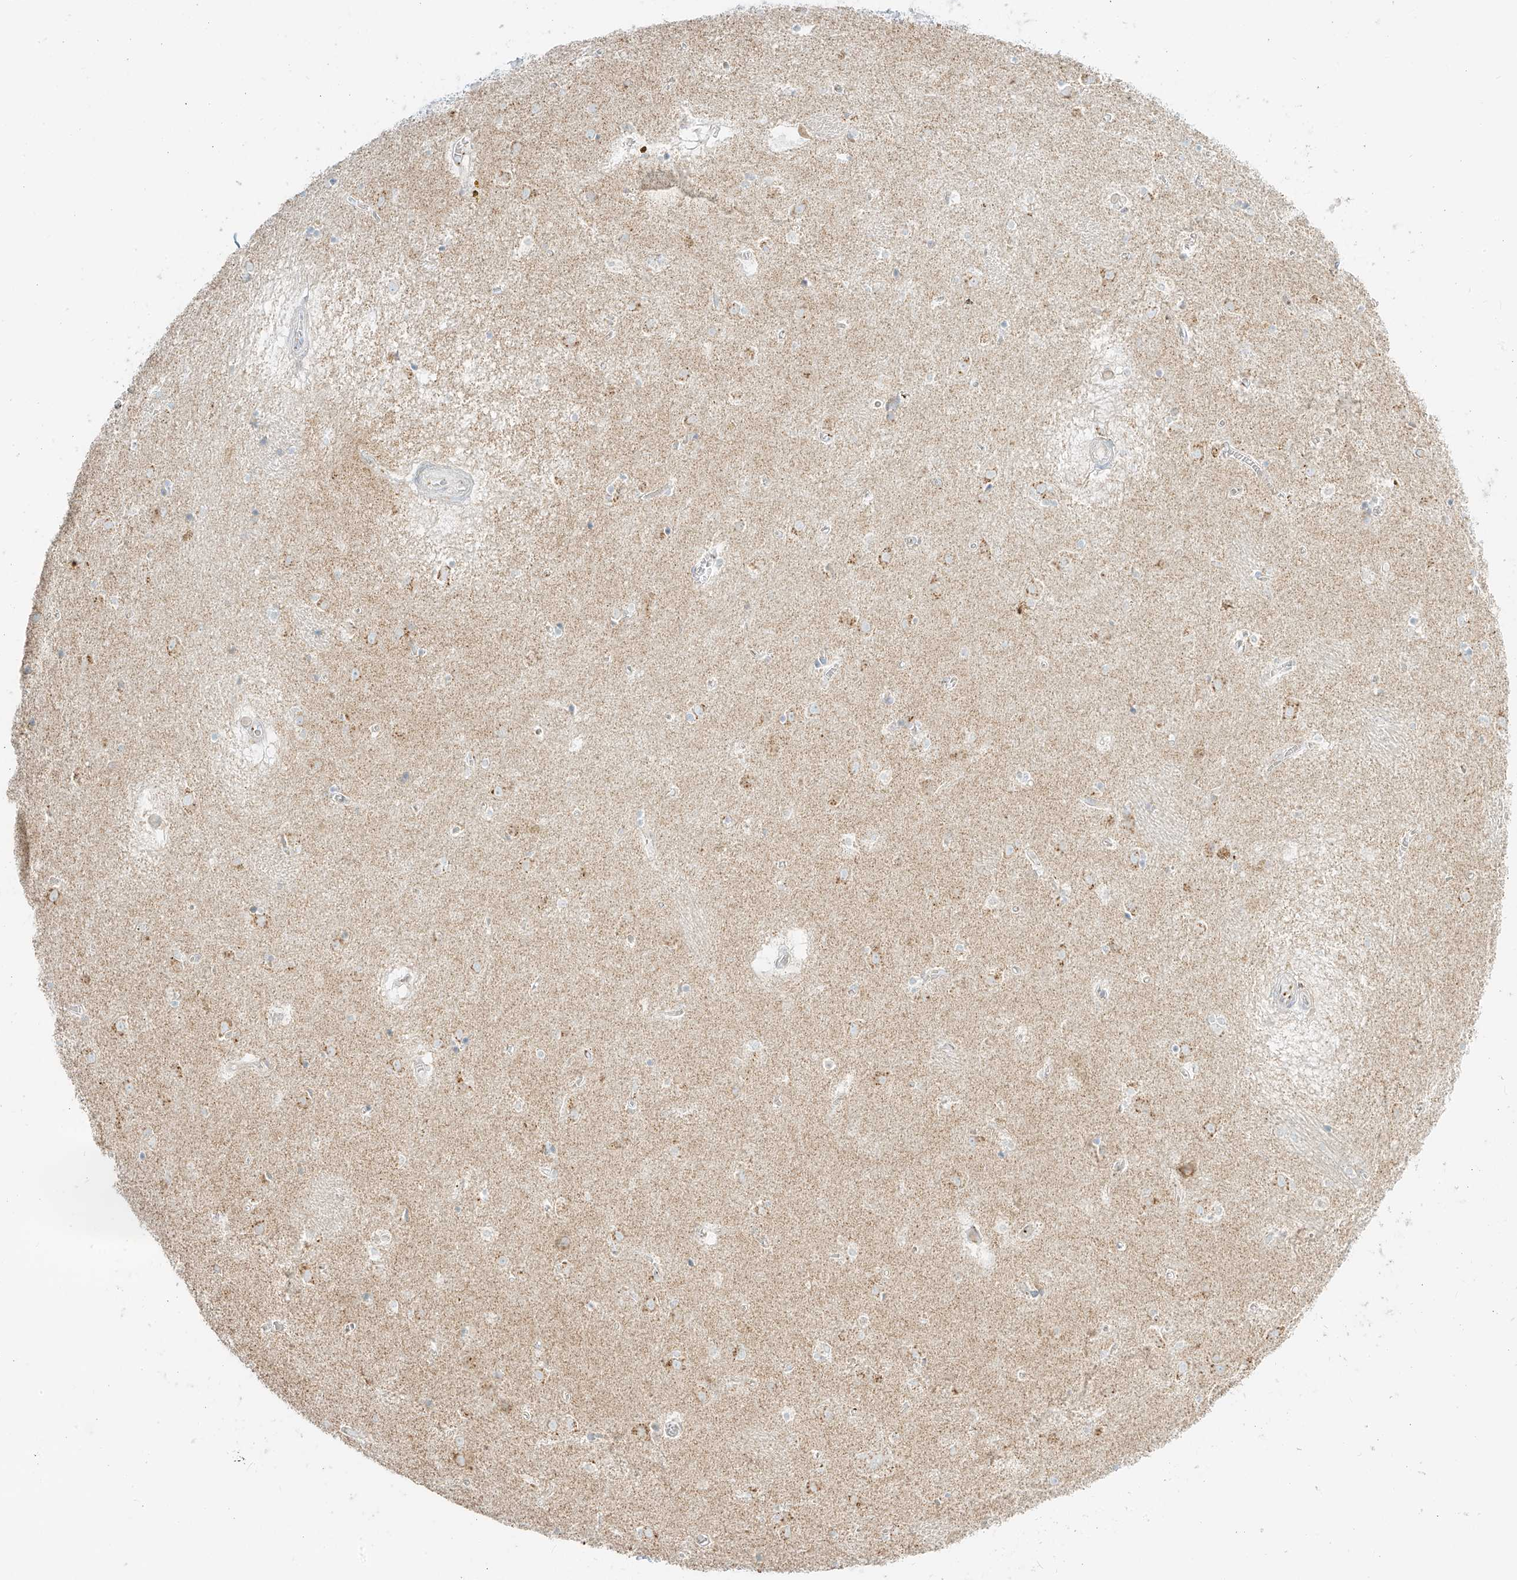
{"staining": {"intensity": "negative", "quantity": "none", "location": "none"}, "tissue": "caudate", "cell_type": "Glial cells", "image_type": "normal", "snomed": [{"axis": "morphology", "description": "Normal tissue, NOS"}, {"axis": "topography", "description": "Lateral ventricle wall"}], "caption": "Immunohistochemistry micrograph of benign caudate: human caudate stained with DAB (3,3'-diaminobenzidine) displays no significant protein staining in glial cells. (Stains: DAB immunohistochemistry with hematoxylin counter stain, Microscopy: brightfield microscopy at high magnification).", "gene": "TMEM87B", "patient": {"sex": "male", "age": 70}}